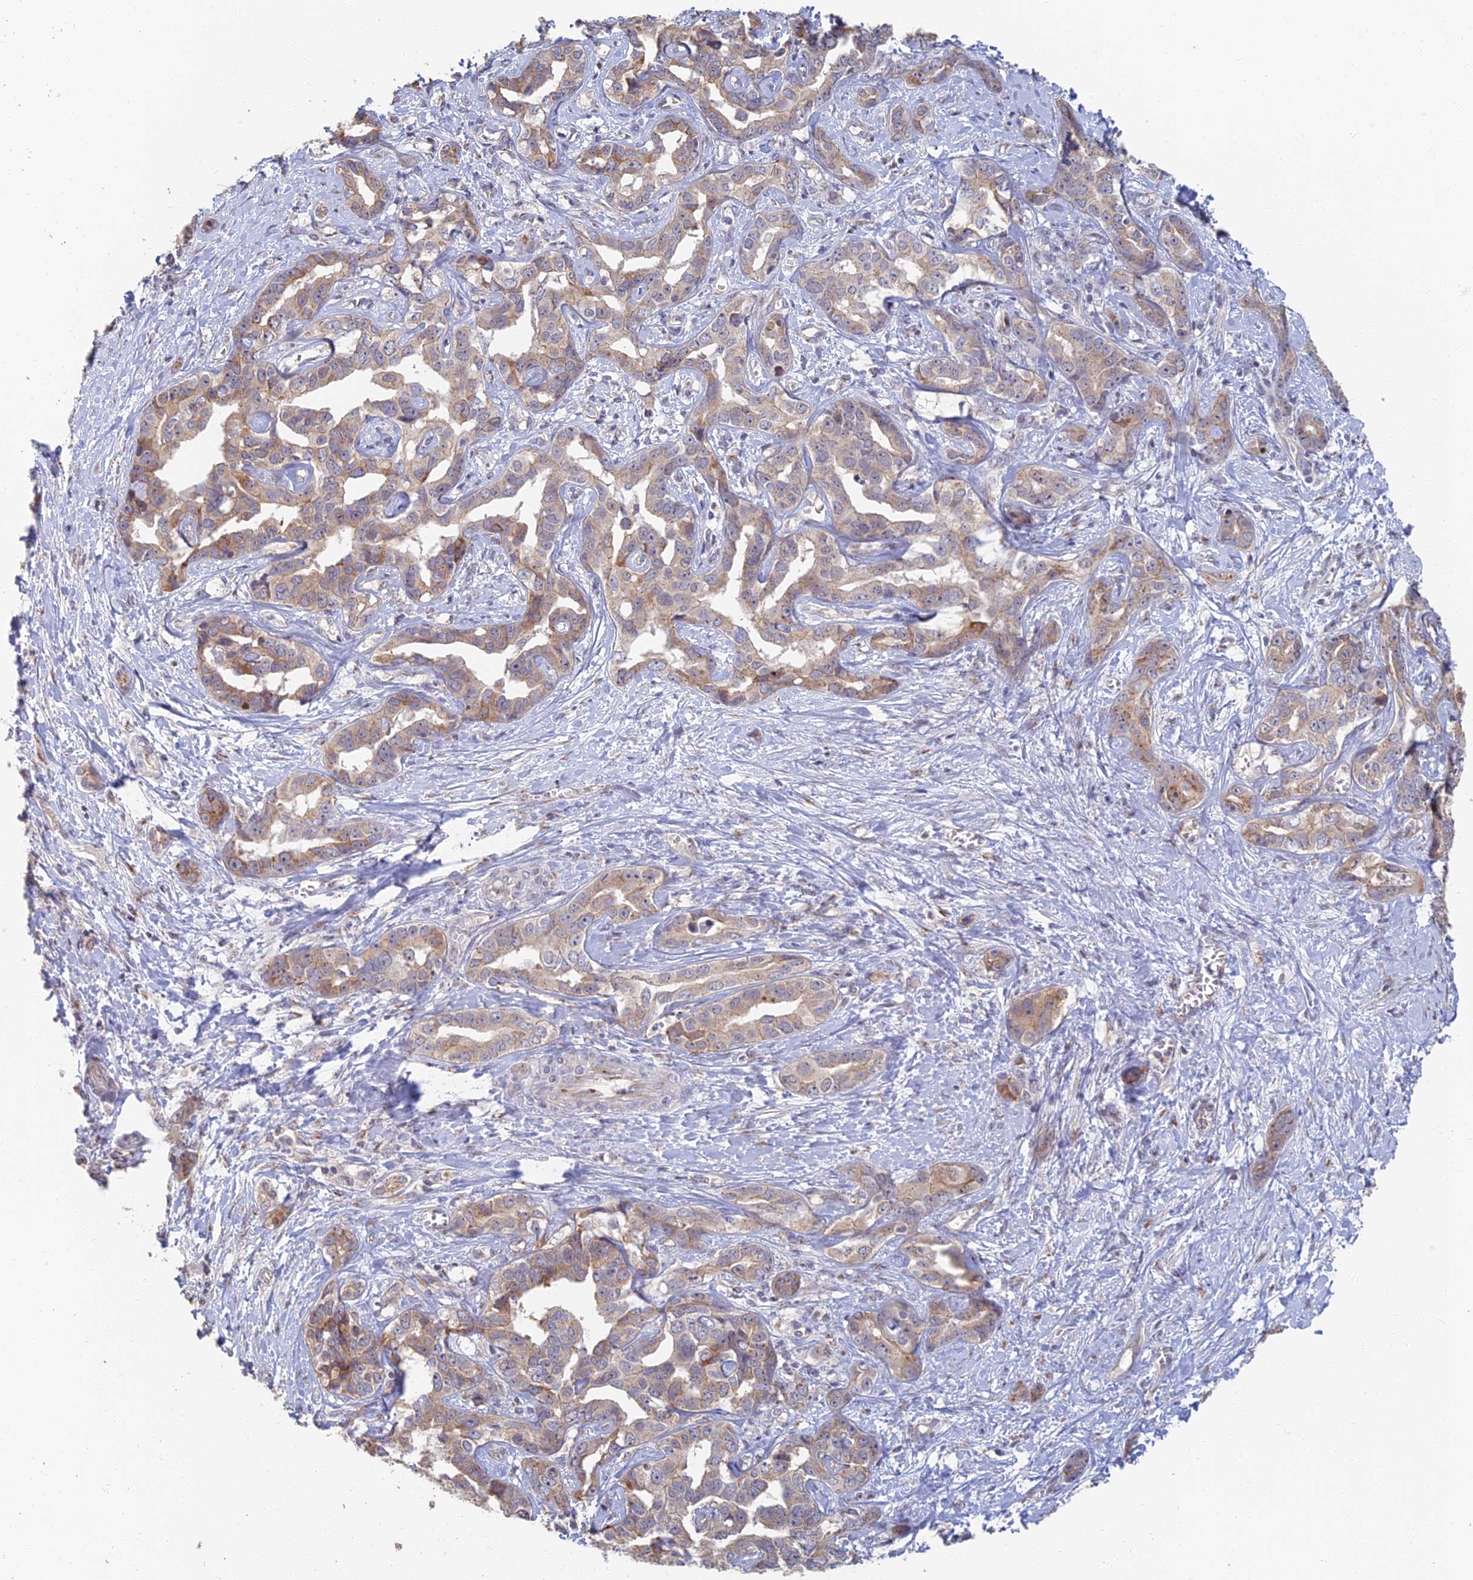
{"staining": {"intensity": "moderate", "quantity": ">75%", "location": "cytoplasmic/membranous"}, "tissue": "liver cancer", "cell_type": "Tumor cells", "image_type": "cancer", "snomed": [{"axis": "morphology", "description": "Cholangiocarcinoma"}, {"axis": "topography", "description": "Liver"}], "caption": "Immunohistochemistry (DAB (3,3'-diaminobenzidine)) staining of liver cholangiocarcinoma shows moderate cytoplasmic/membranous protein staining in approximately >75% of tumor cells.", "gene": "GPATCH1", "patient": {"sex": "male", "age": 59}}